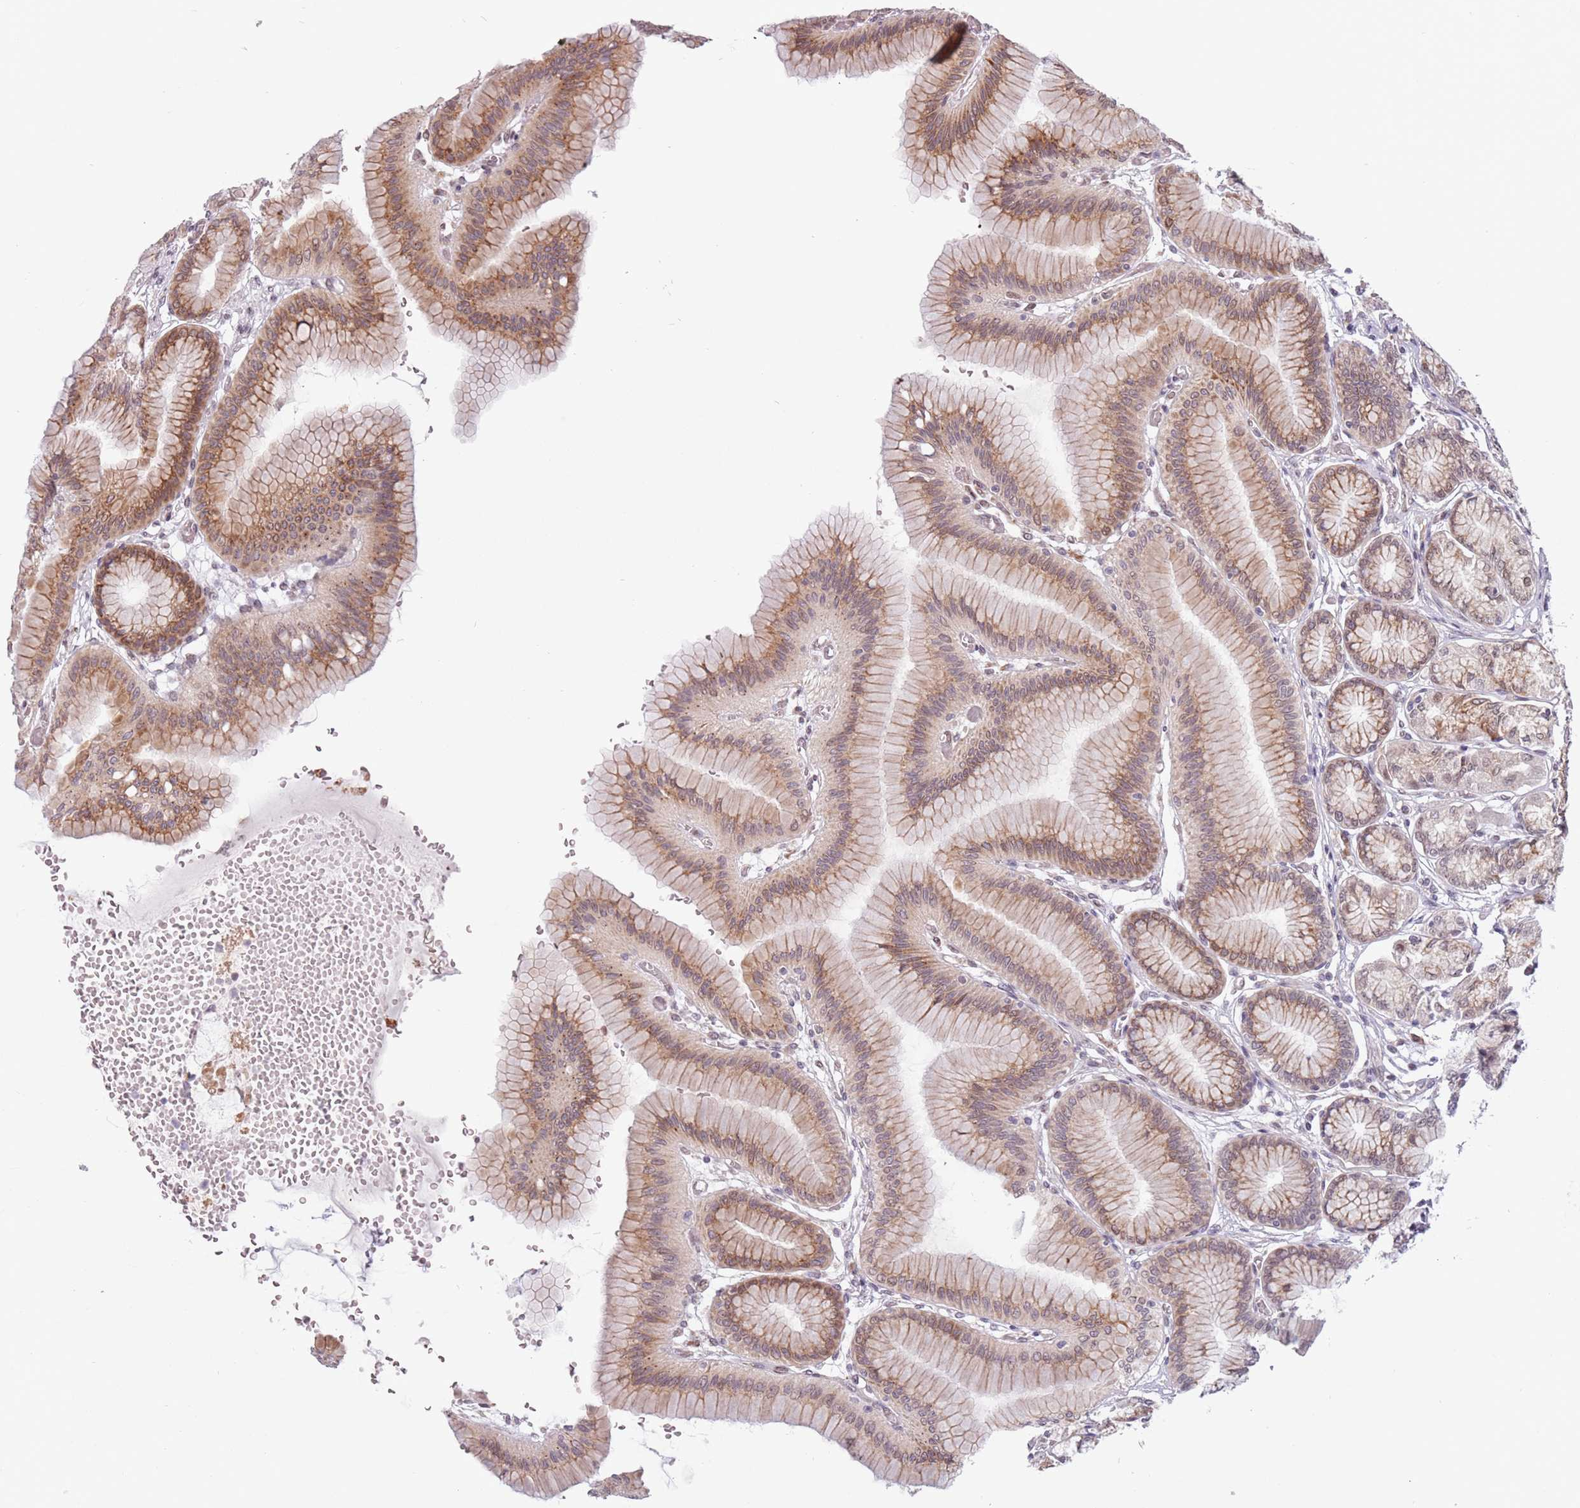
{"staining": {"intensity": "moderate", "quantity": "25%-75%", "location": "cytoplasmic/membranous,nuclear"}, "tissue": "stomach", "cell_type": "Glandular cells", "image_type": "normal", "snomed": [{"axis": "morphology", "description": "Normal tissue, NOS"}, {"axis": "morphology", "description": "Adenocarcinoma, NOS"}, {"axis": "morphology", "description": "Adenocarcinoma, High grade"}, {"axis": "topography", "description": "Stomach, upper"}, {"axis": "topography", "description": "Stomach"}], "caption": "An immunohistochemistry (IHC) image of unremarkable tissue is shown. Protein staining in brown labels moderate cytoplasmic/membranous,nuclear positivity in stomach within glandular cells. The staining was performed using DAB, with brown indicating positive protein expression. Nuclei are stained blue with hematoxylin.", "gene": "BARD1", "patient": {"sex": "female", "age": 65}}